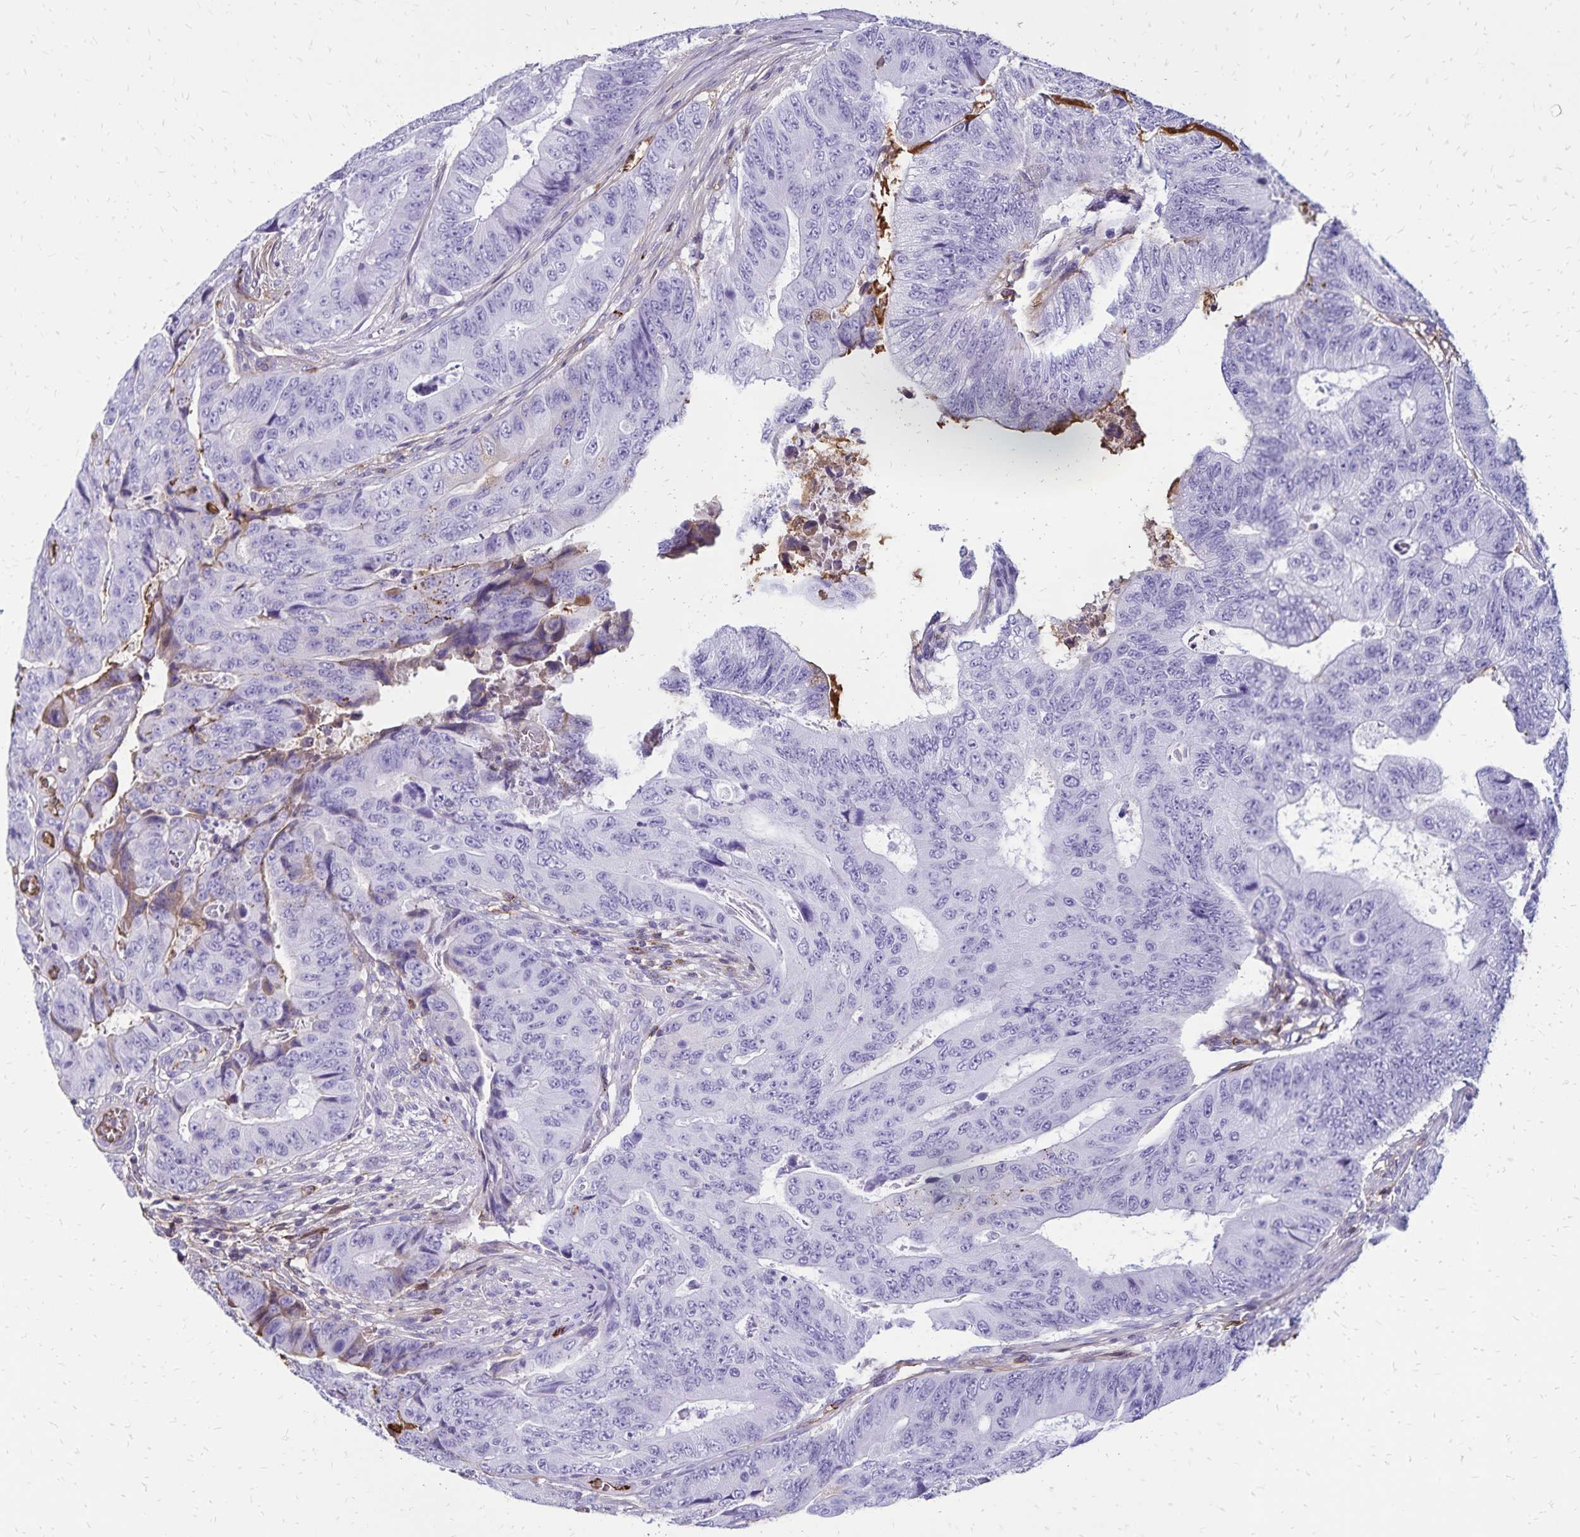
{"staining": {"intensity": "negative", "quantity": "none", "location": "none"}, "tissue": "colorectal cancer", "cell_type": "Tumor cells", "image_type": "cancer", "snomed": [{"axis": "morphology", "description": "Adenocarcinoma, NOS"}, {"axis": "topography", "description": "Colon"}], "caption": "The photomicrograph demonstrates no staining of tumor cells in colorectal cancer (adenocarcinoma).", "gene": "CD27", "patient": {"sex": "female", "age": 48}}